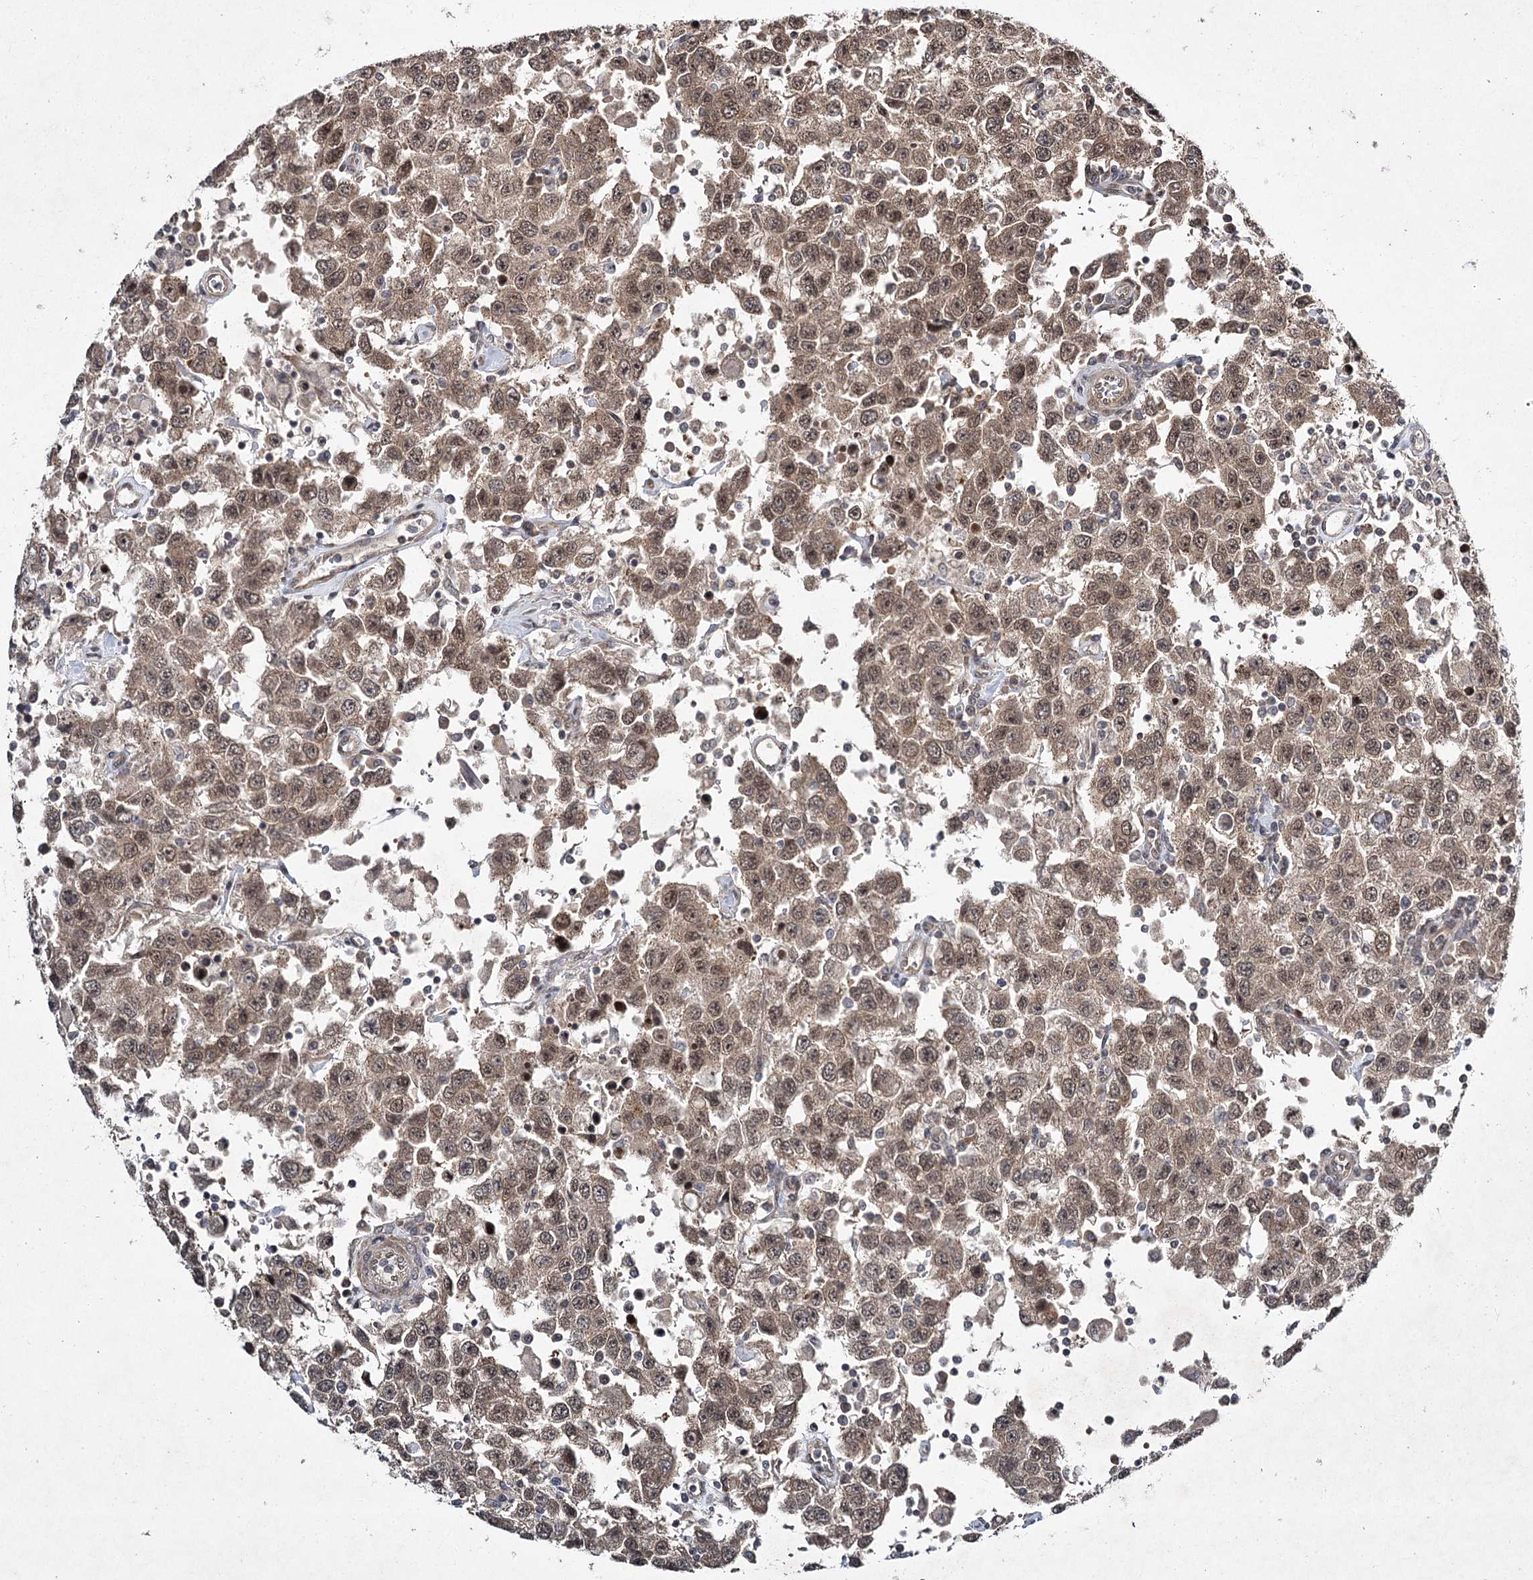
{"staining": {"intensity": "moderate", "quantity": ">75%", "location": "cytoplasmic/membranous,nuclear"}, "tissue": "testis cancer", "cell_type": "Tumor cells", "image_type": "cancer", "snomed": [{"axis": "morphology", "description": "Seminoma, NOS"}, {"axis": "topography", "description": "Testis"}], "caption": "Testis cancer (seminoma) tissue reveals moderate cytoplasmic/membranous and nuclear positivity in approximately >75% of tumor cells, visualized by immunohistochemistry.", "gene": "DCUN1D4", "patient": {"sex": "male", "age": 41}}